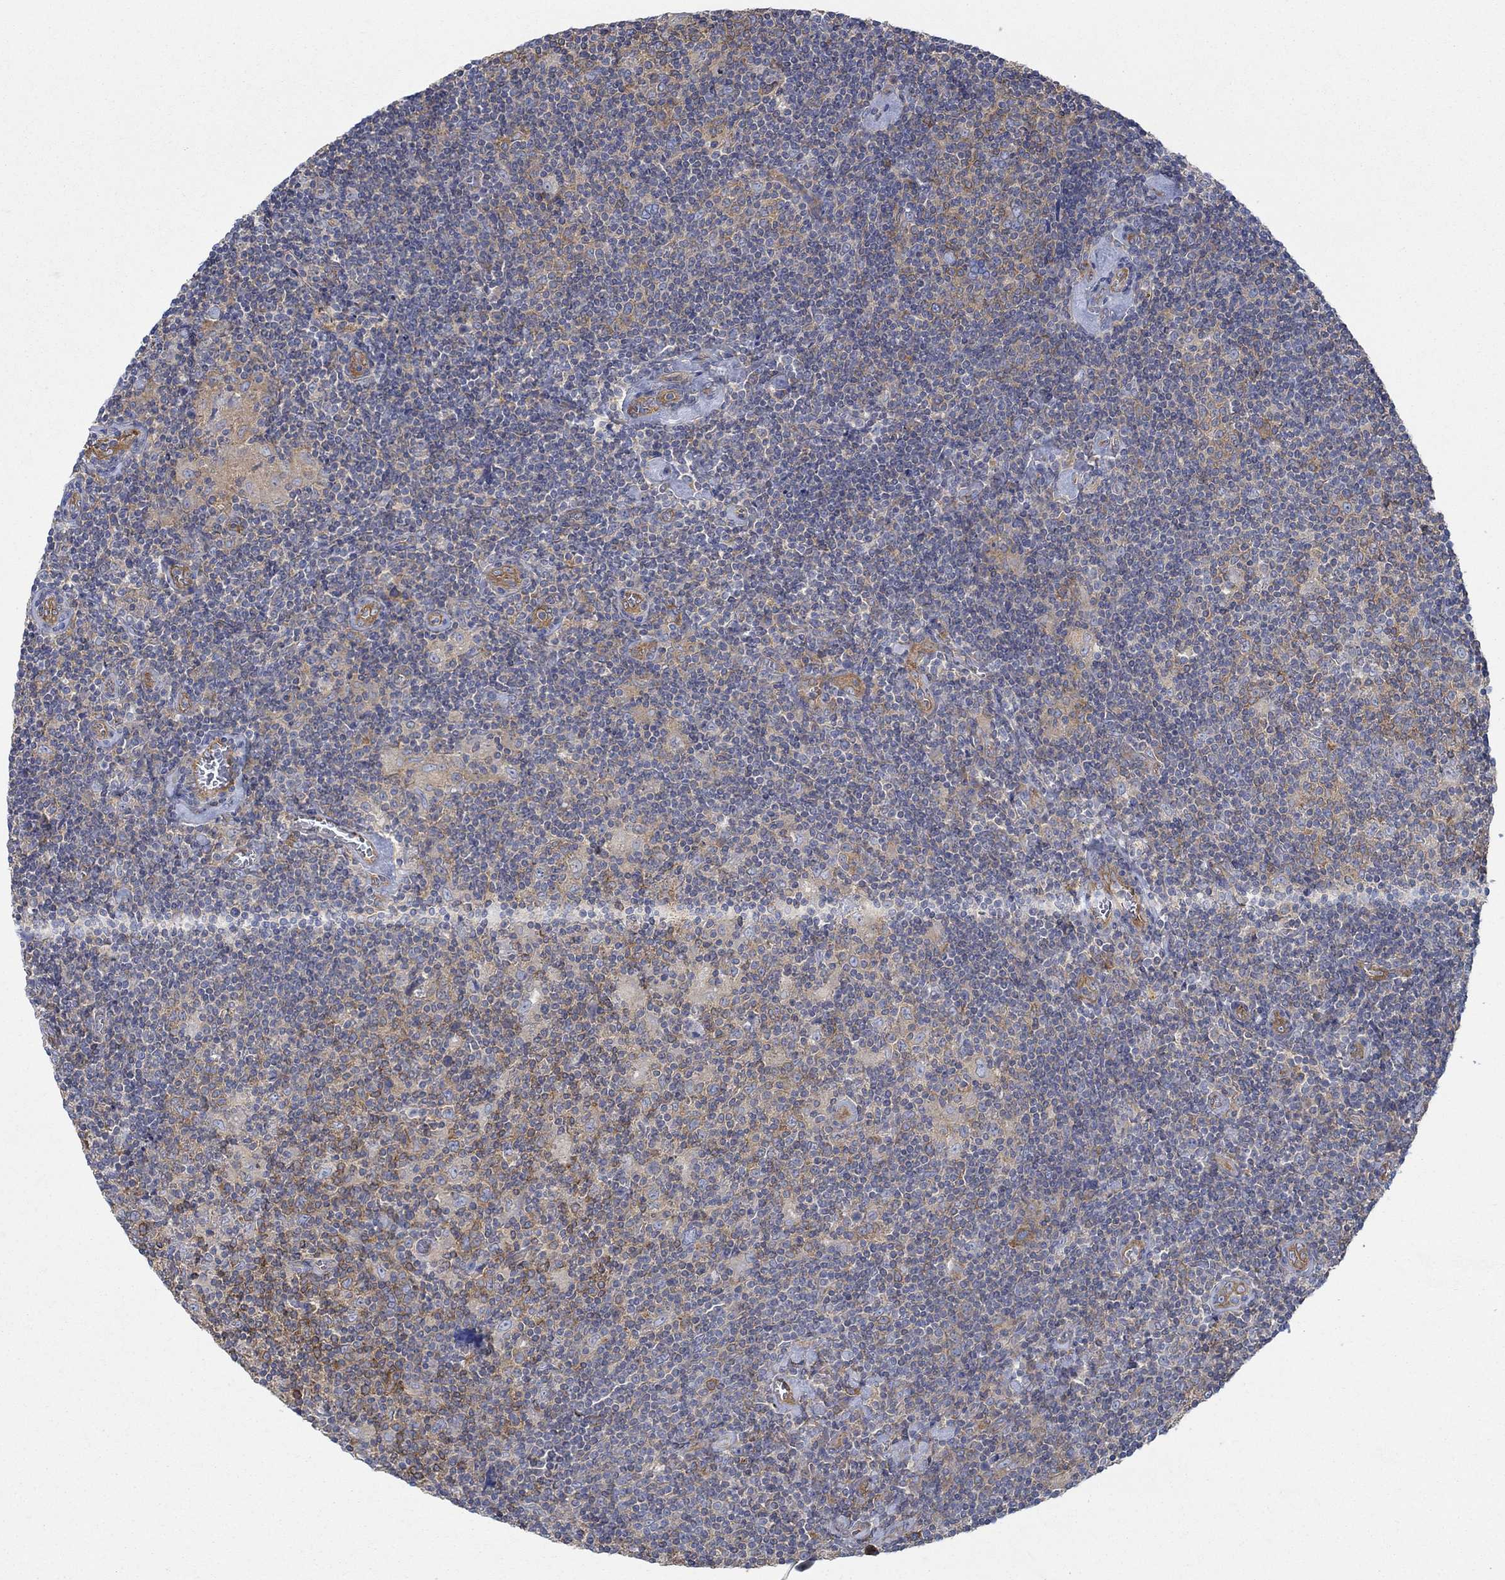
{"staining": {"intensity": "negative", "quantity": "none", "location": "none"}, "tissue": "lymphoma", "cell_type": "Tumor cells", "image_type": "cancer", "snomed": [{"axis": "morphology", "description": "Hodgkin's disease, NOS"}, {"axis": "topography", "description": "Lymph node"}], "caption": "Human lymphoma stained for a protein using immunohistochemistry (IHC) reveals no expression in tumor cells.", "gene": "SPAG9", "patient": {"sex": "male", "age": 40}}